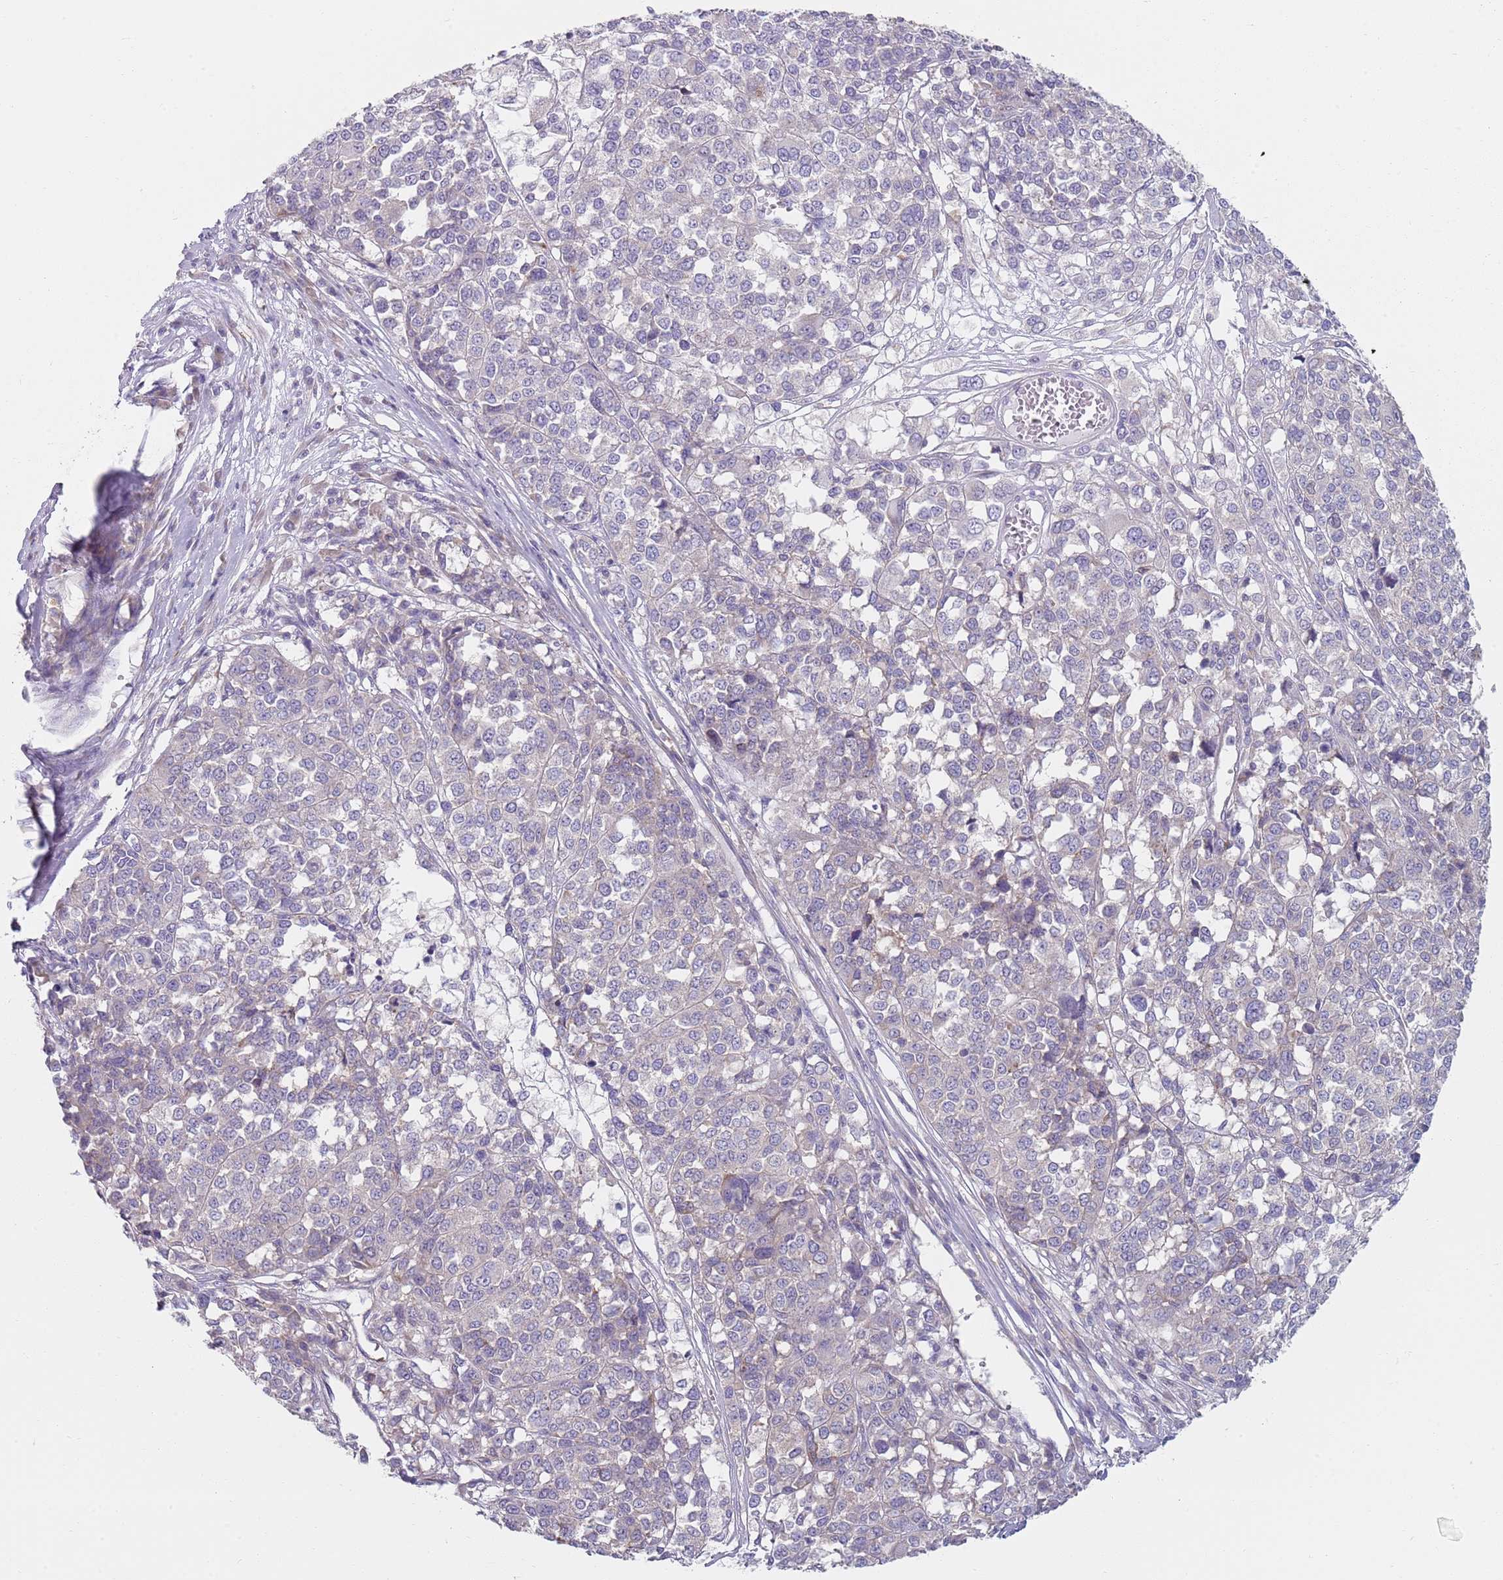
{"staining": {"intensity": "weak", "quantity": "<25%", "location": "cytoplasmic/membranous"}, "tissue": "melanoma", "cell_type": "Tumor cells", "image_type": "cancer", "snomed": [{"axis": "morphology", "description": "Malignant melanoma, Metastatic site"}, {"axis": "topography", "description": "Lymph node"}], "caption": "Immunohistochemical staining of melanoma shows no significant positivity in tumor cells.", "gene": "SLC26A6", "patient": {"sex": "male", "age": 44}}